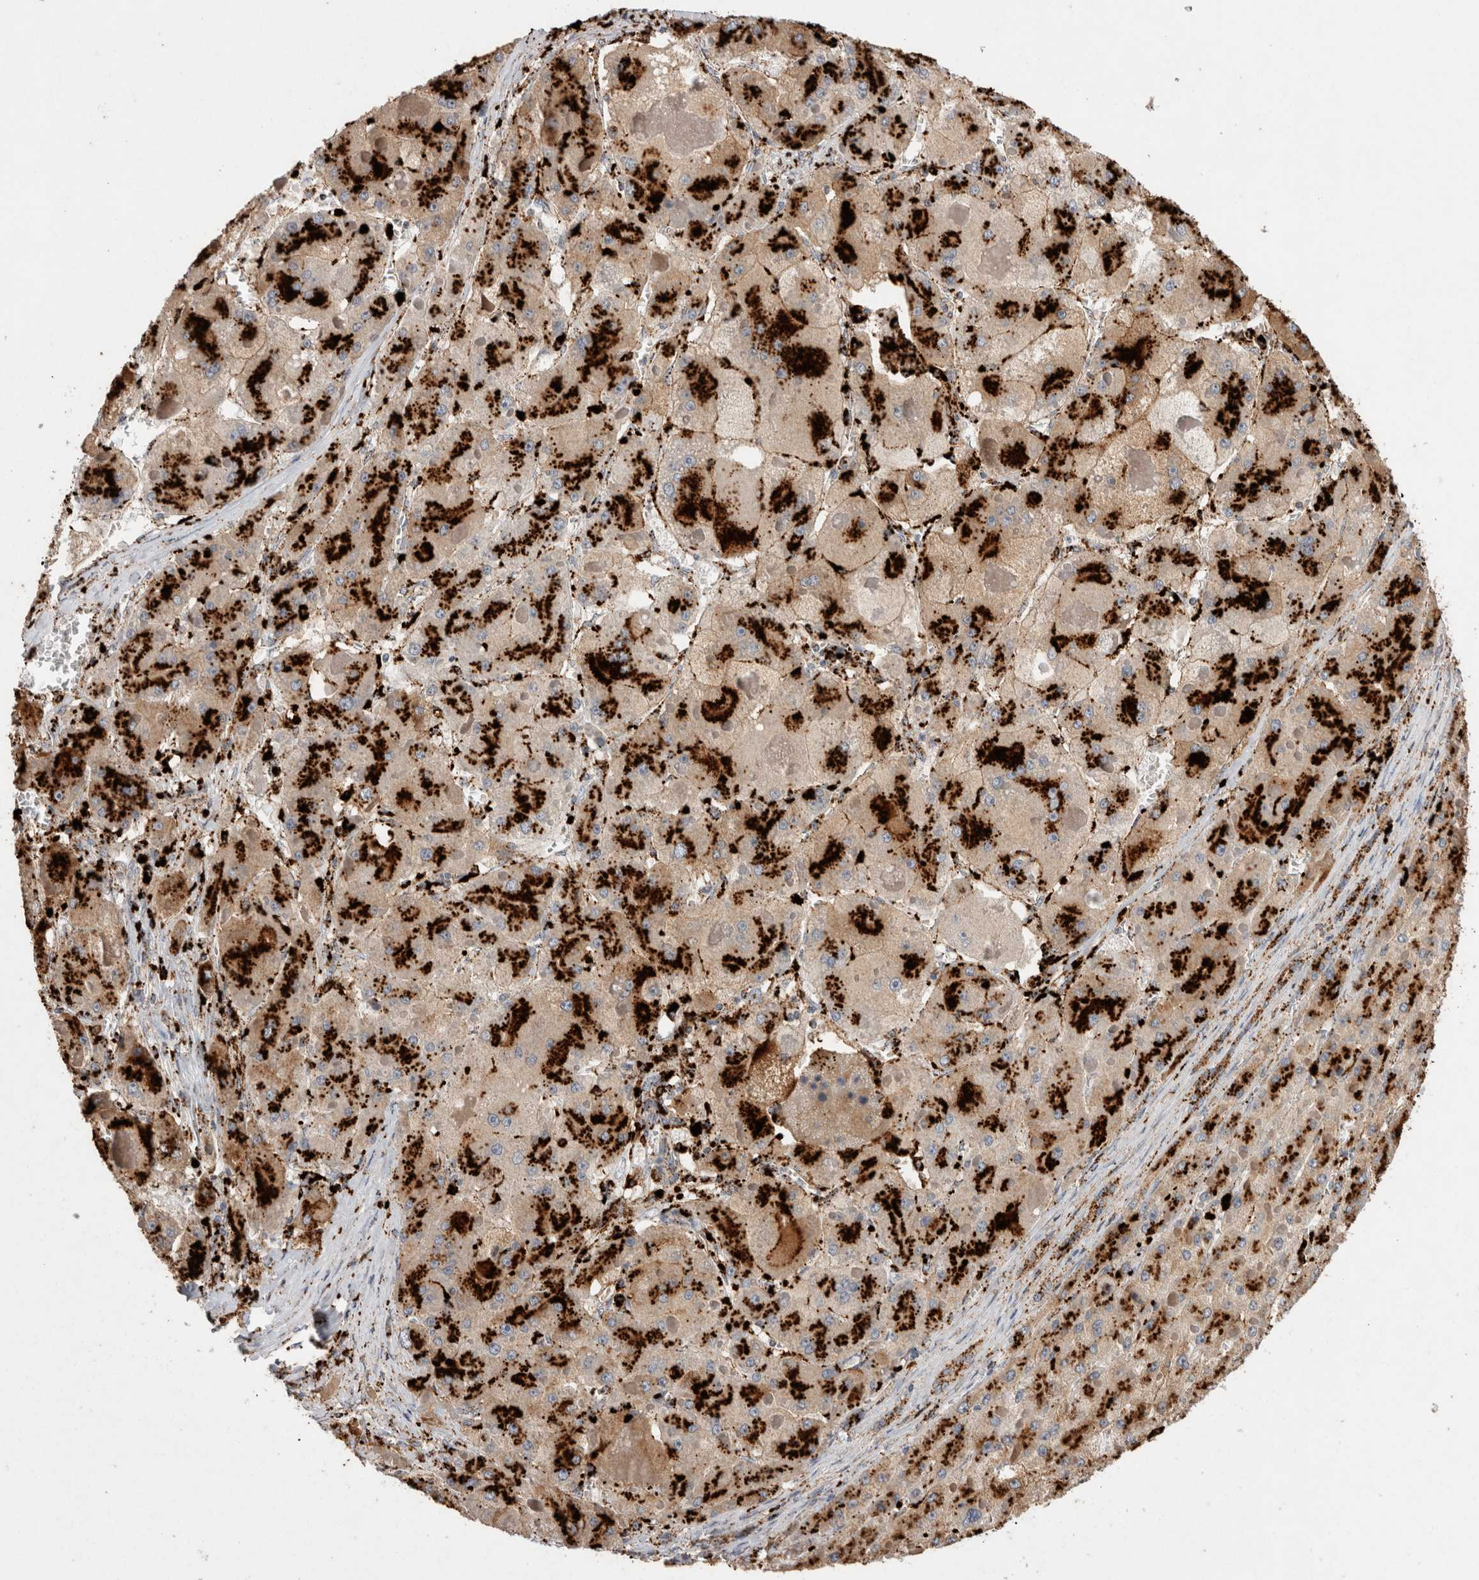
{"staining": {"intensity": "strong", "quantity": ">75%", "location": "cytoplasmic/membranous"}, "tissue": "liver cancer", "cell_type": "Tumor cells", "image_type": "cancer", "snomed": [{"axis": "morphology", "description": "Carcinoma, Hepatocellular, NOS"}, {"axis": "topography", "description": "Liver"}], "caption": "A micrograph of liver cancer stained for a protein shows strong cytoplasmic/membranous brown staining in tumor cells.", "gene": "CTSA", "patient": {"sex": "female", "age": 73}}